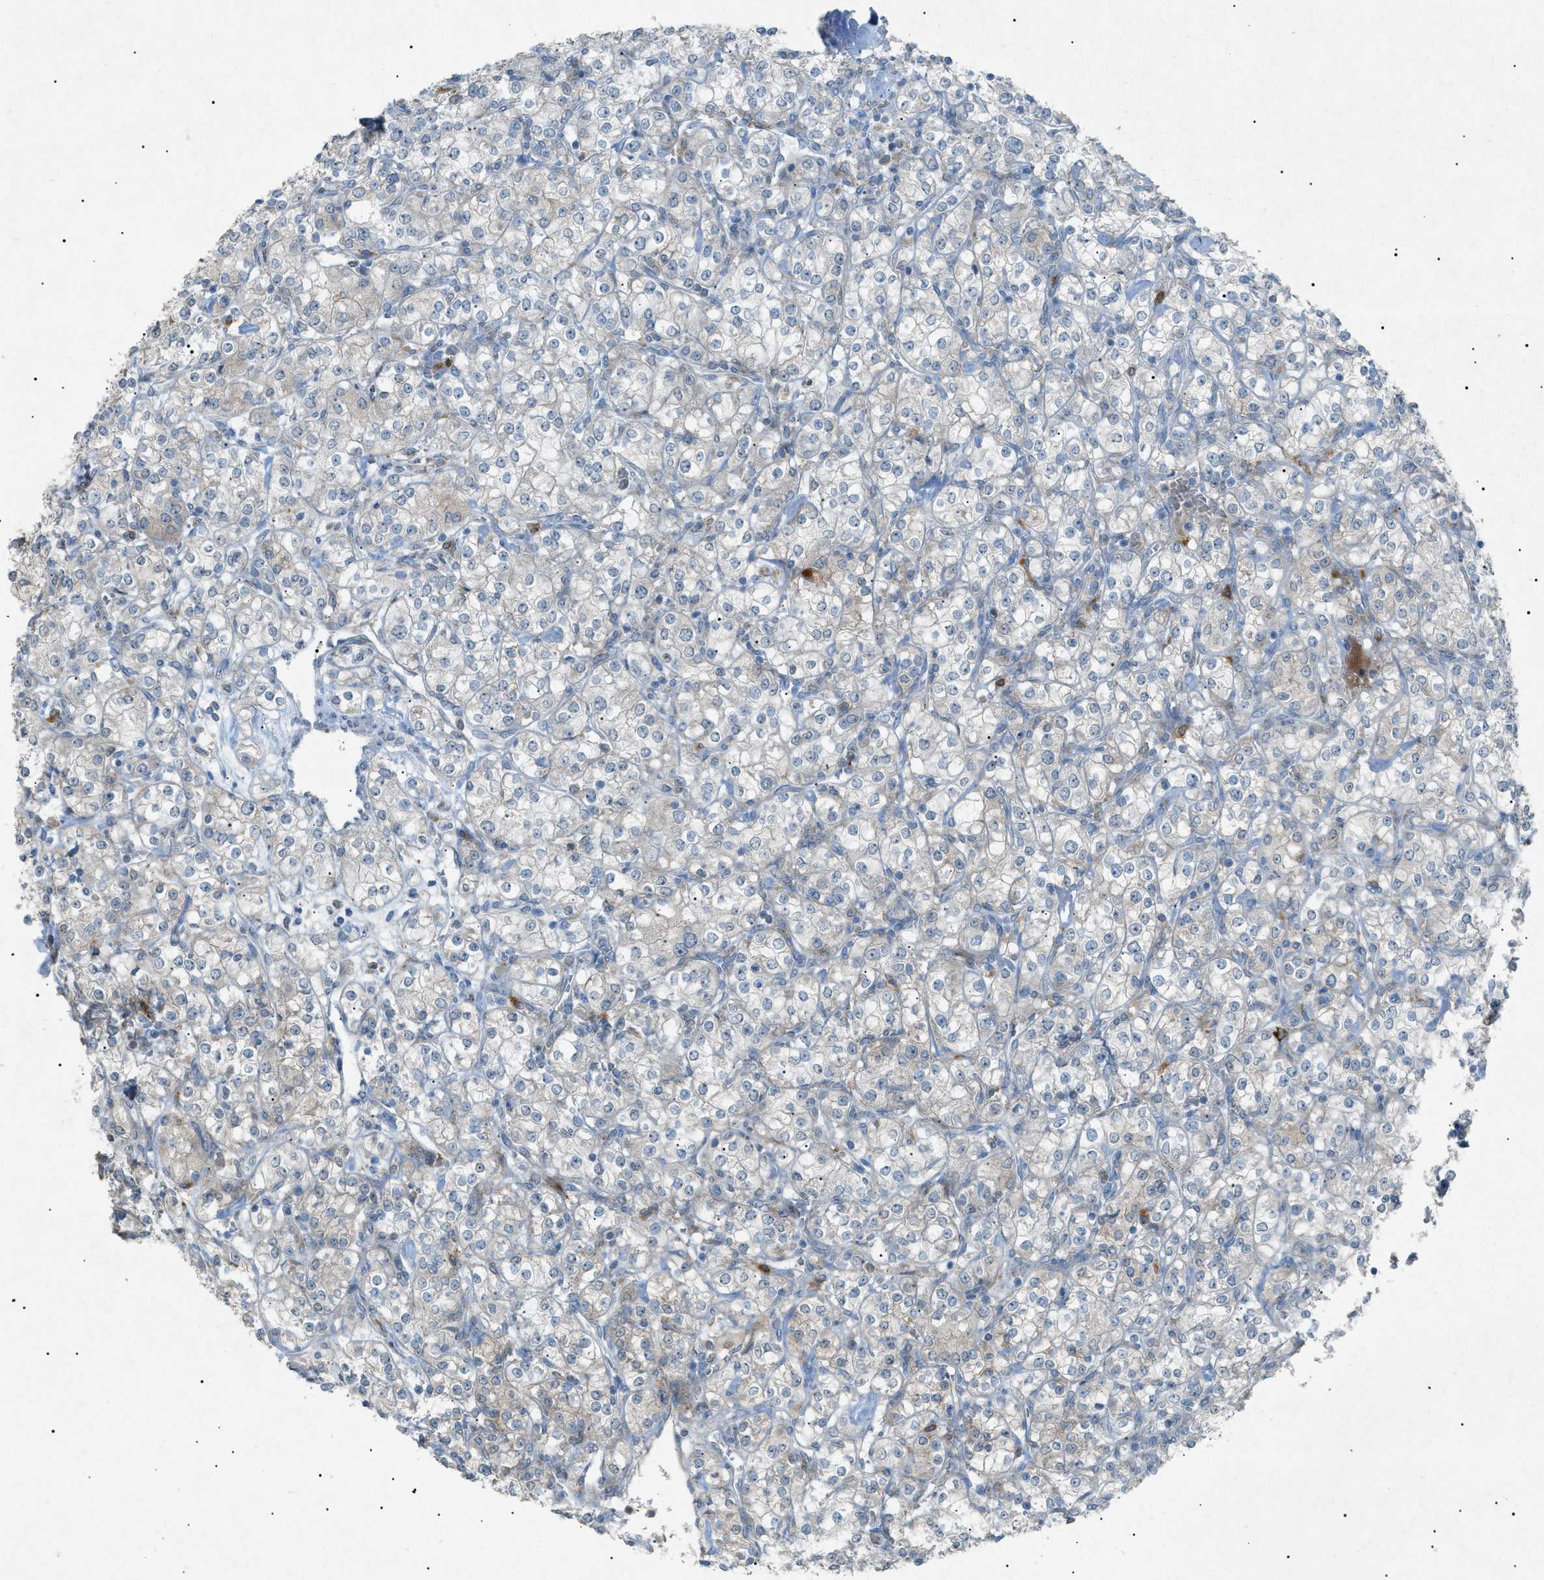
{"staining": {"intensity": "negative", "quantity": "none", "location": "none"}, "tissue": "renal cancer", "cell_type": "Tumor cells", "image_type": "cancer", "snomed": [{"axis": "morphology", "description": "Adenocarcinoma, NOS"}, {"axis": "topography", "description": "Kidney"}], "caption": "An IHC photomicrograph of renal cancer (adenocarcinoma) is shown. There is no staining in tumor cells of renal cancer (adenocarcinoma). The staining is performed using DAB (3,3'-diaminobenzidine) brown chromogen with nuclei counter-stained in using hematoxylin.", "gene": "BTK", "patient": {"sex": "male", "age": 77}}